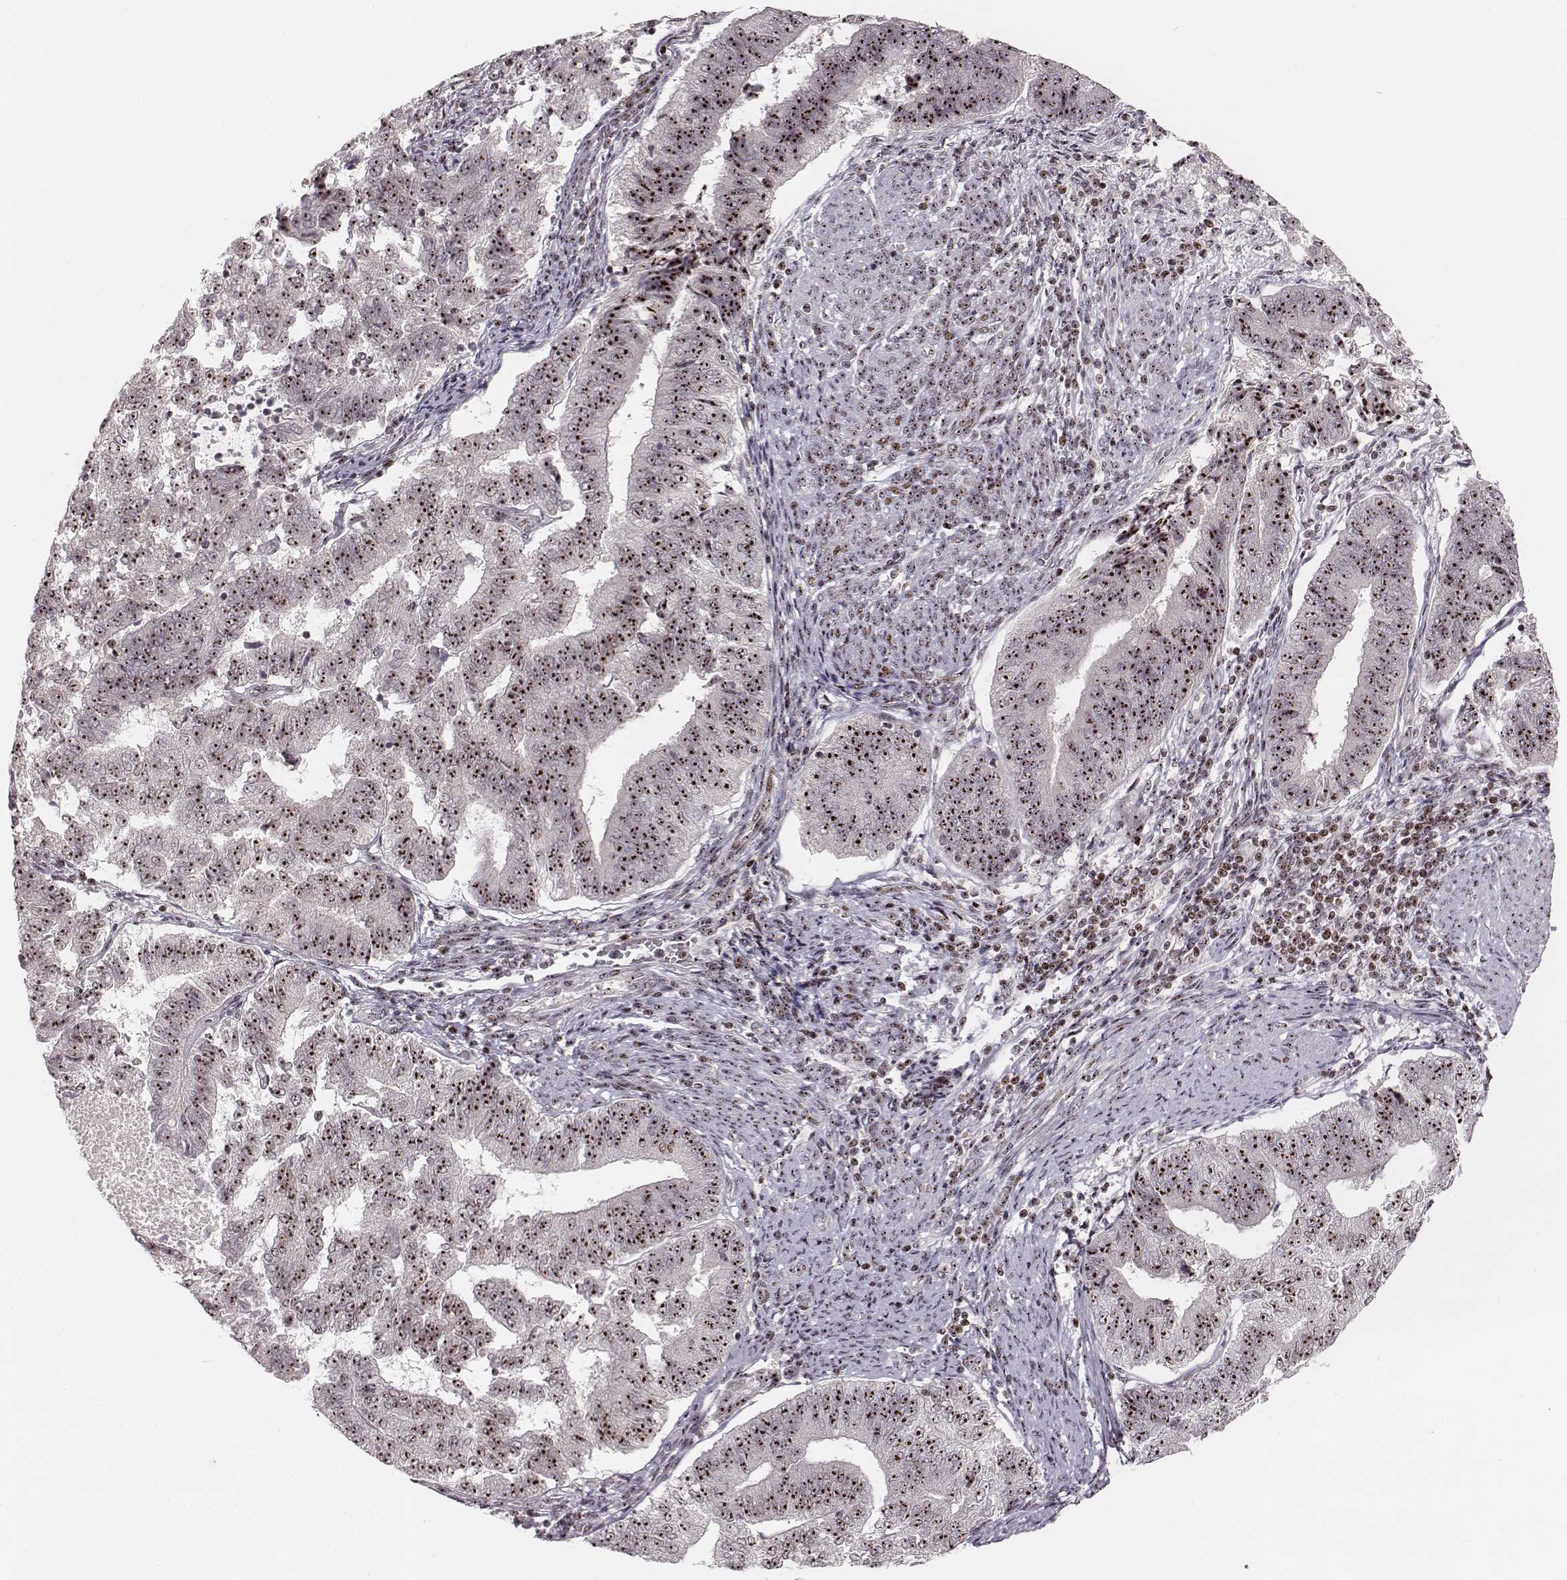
{"staining": {"intensity": "moderate", "quantity": ">75%", "location": "nuclear"}, "tissue": "endometrial cancer", "cell_type": "Tumor cells", "image_type": "cancer", "snomed": [{"axis": "morphology", "description": "Adenocarcinoma, NOS"}, {"axis": "topography", "description": "Endometrium"}], "caption": "Immunohistochemistry (IHC) of endometrial cancer (adenocarcinoma) exhibits medium levels of moderate nuclear expression in approximately >75% of tumor cells. (DAB (3,3'-diaminobenzidine) IHC, brown staining for protein, blue staining for nuclei).", "gene": "NOP56", "patient": {"sex": "female", "age": 65}}